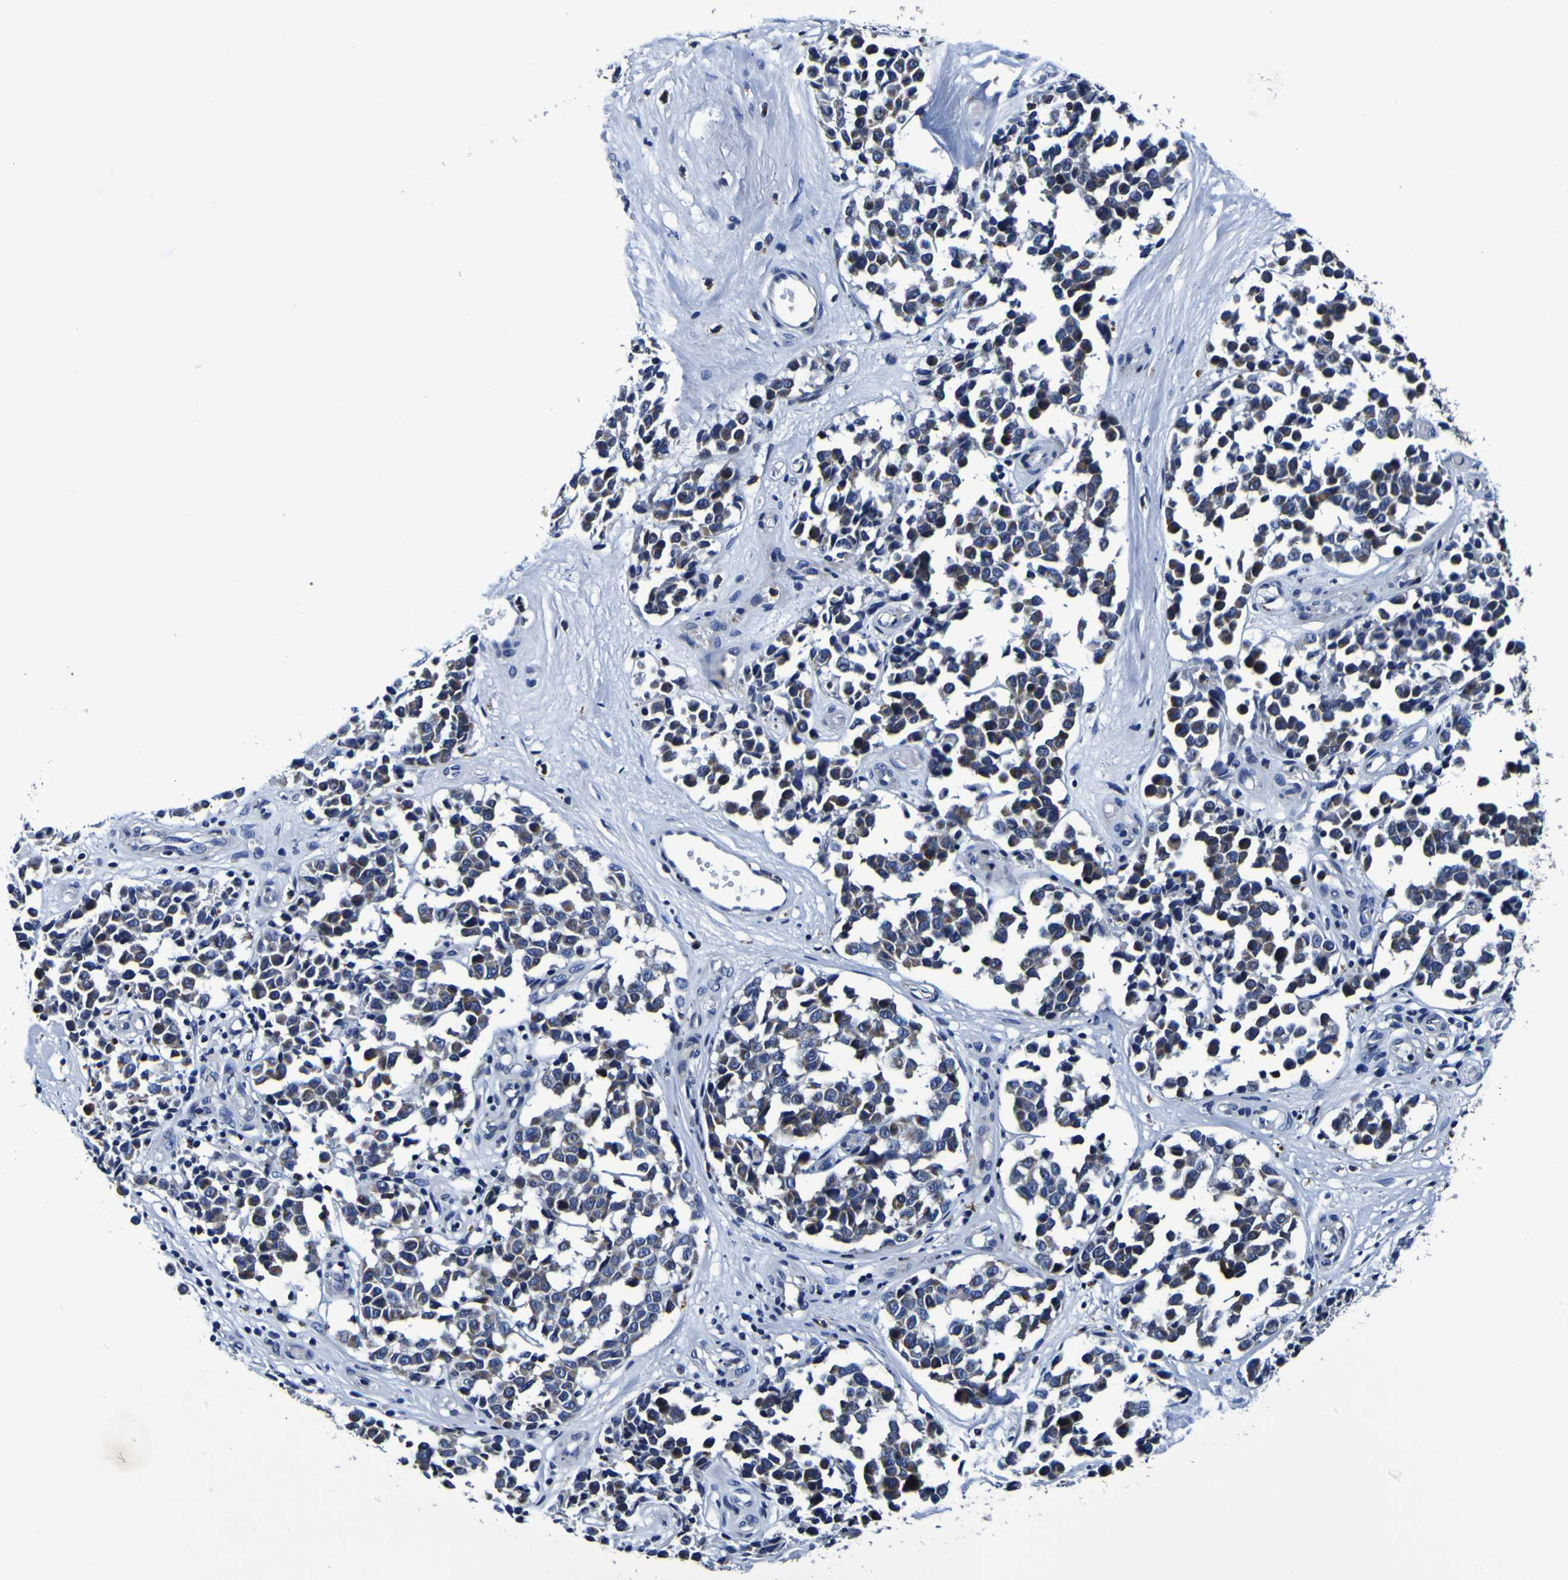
{"staining": {"intensity": "negative", "quantity": "none", "location": "none"}, "tissue": "melanoma", "cell_type": "Tumor cells", "image_type": "cancer", "snomed": [{"axis": "morphology", "description": "Malignant melanoma, NOS"}, {"axis": "topography", "description": "Skin"}], "caption": "The histopathology image exhibits no staining of tumor cells in melanoma.", "gene": "PANK4", "patient": {"sex": "female", "age": 64}}